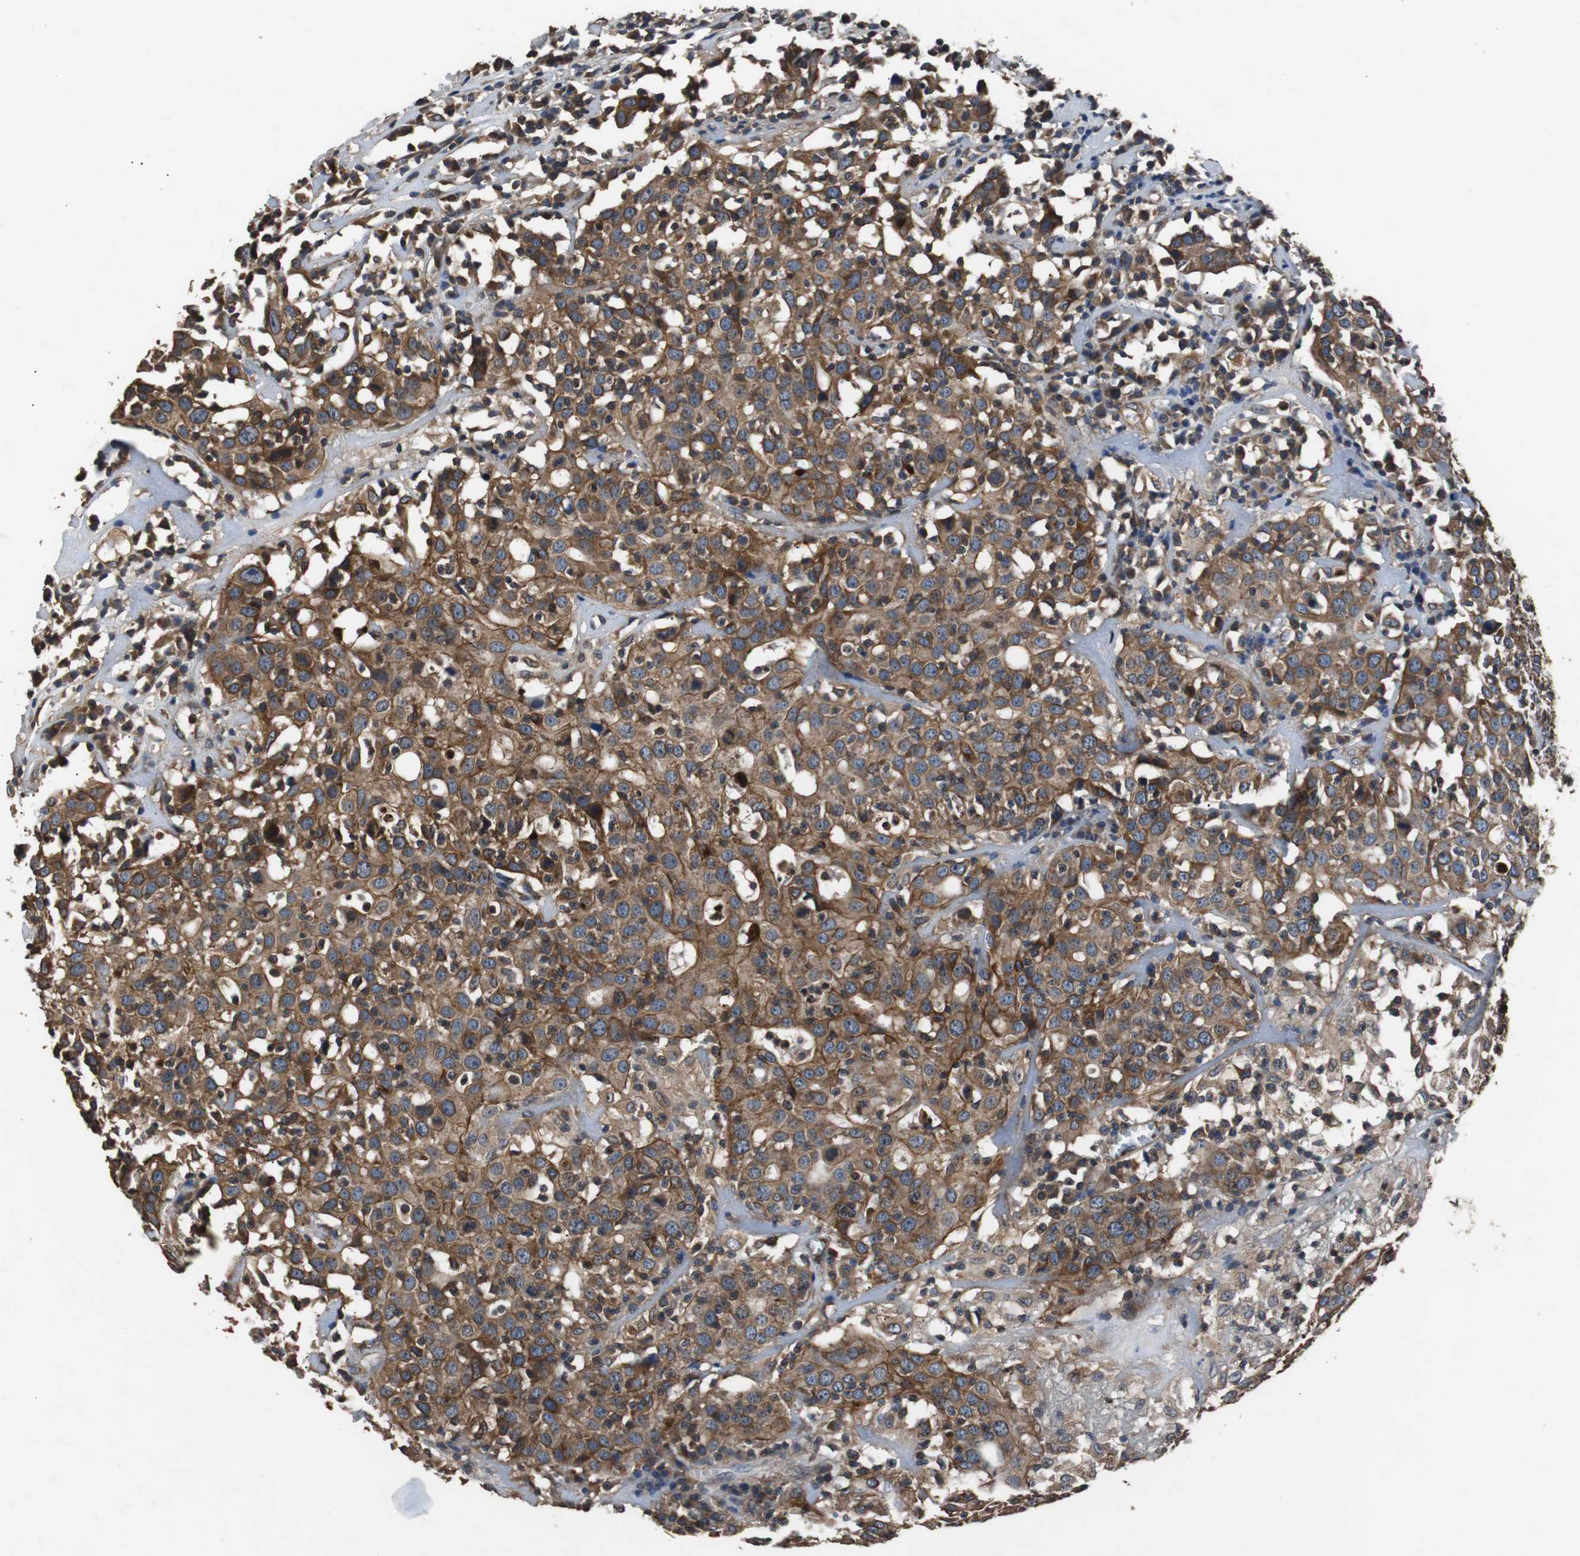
{"staining": {"intensity": "strong", "quantity": ">75%", "location": "cytoplasmic/membranous"}, "tissue": "head and neck cancer", "cell_type": "Tumor cells", "image_type": "cancer", "snomed": [{"axis": "morphology", "description": "Adenocarcinoma, NOS"}, {"axis": "topography", "description": "Salivary gland"}, {"axis": "topography", "description": "Head-Neck"}], "caption": "The immunohistochemical stain labels strong cytoplasmic/membranous staining in tumor cells of head and neck cancer (adenocarcinoma) tissue.", "gene": "PITRM1", "patient": {"sex": "female", "age": 65}}